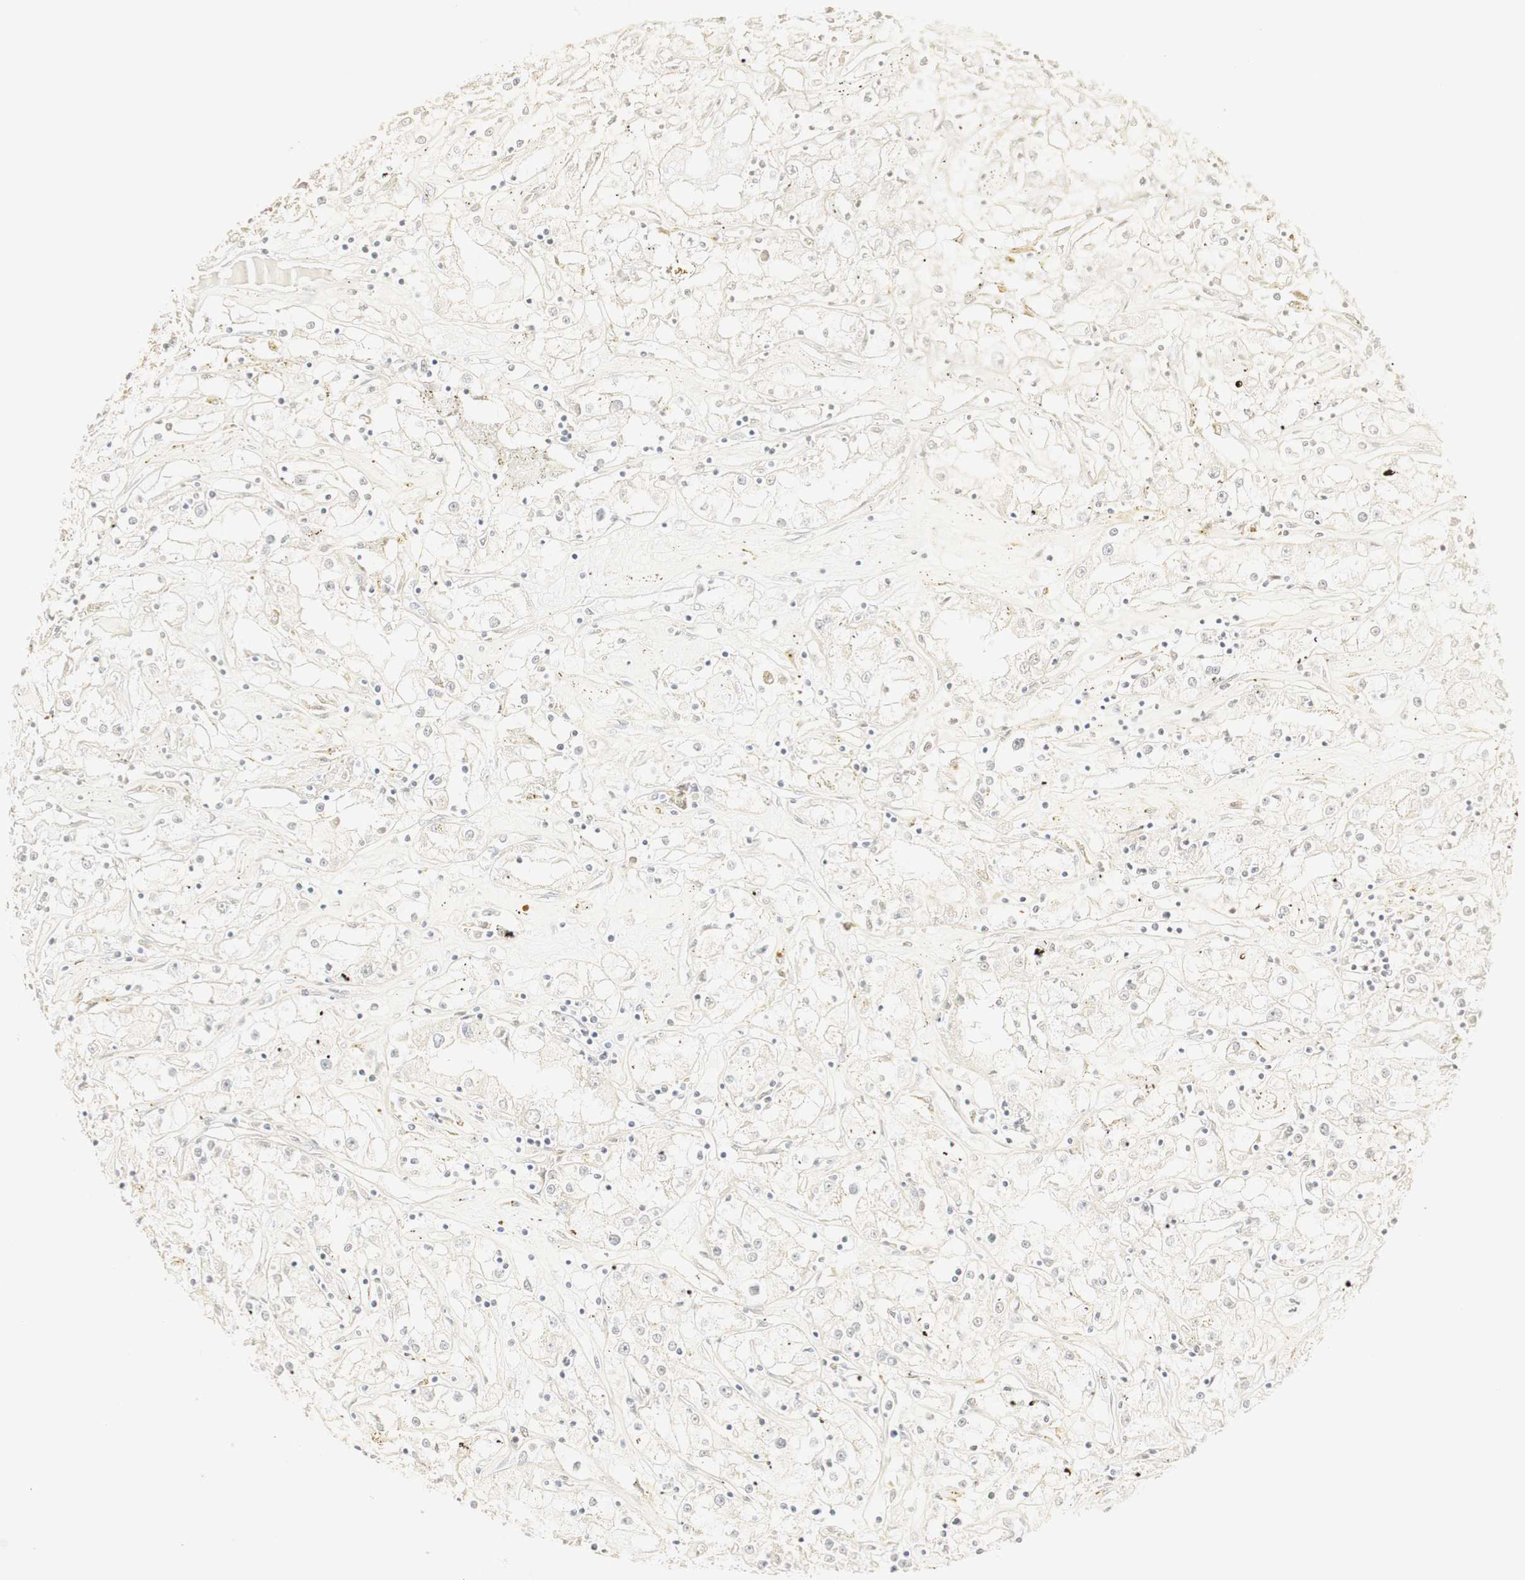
{"staining": {"intensity": "negative", "quantity": "none", "location": "none"}, "tissue": "renal cancer", "cell_type": "Tumor cells", "image_type": "cancer", "snomed": [{"axis": "morphology", "description": "Adenocarcinoma, NOS"}, {"axis": "topography", "description": "Kidney"}], "caption": "DAB immunohistochemical staining of human adenocarcinoma (renal) exhibits no significant positivity in tumor cells.", "gene": "DSC2", "patient": {"sex": "male", "age": 56}}